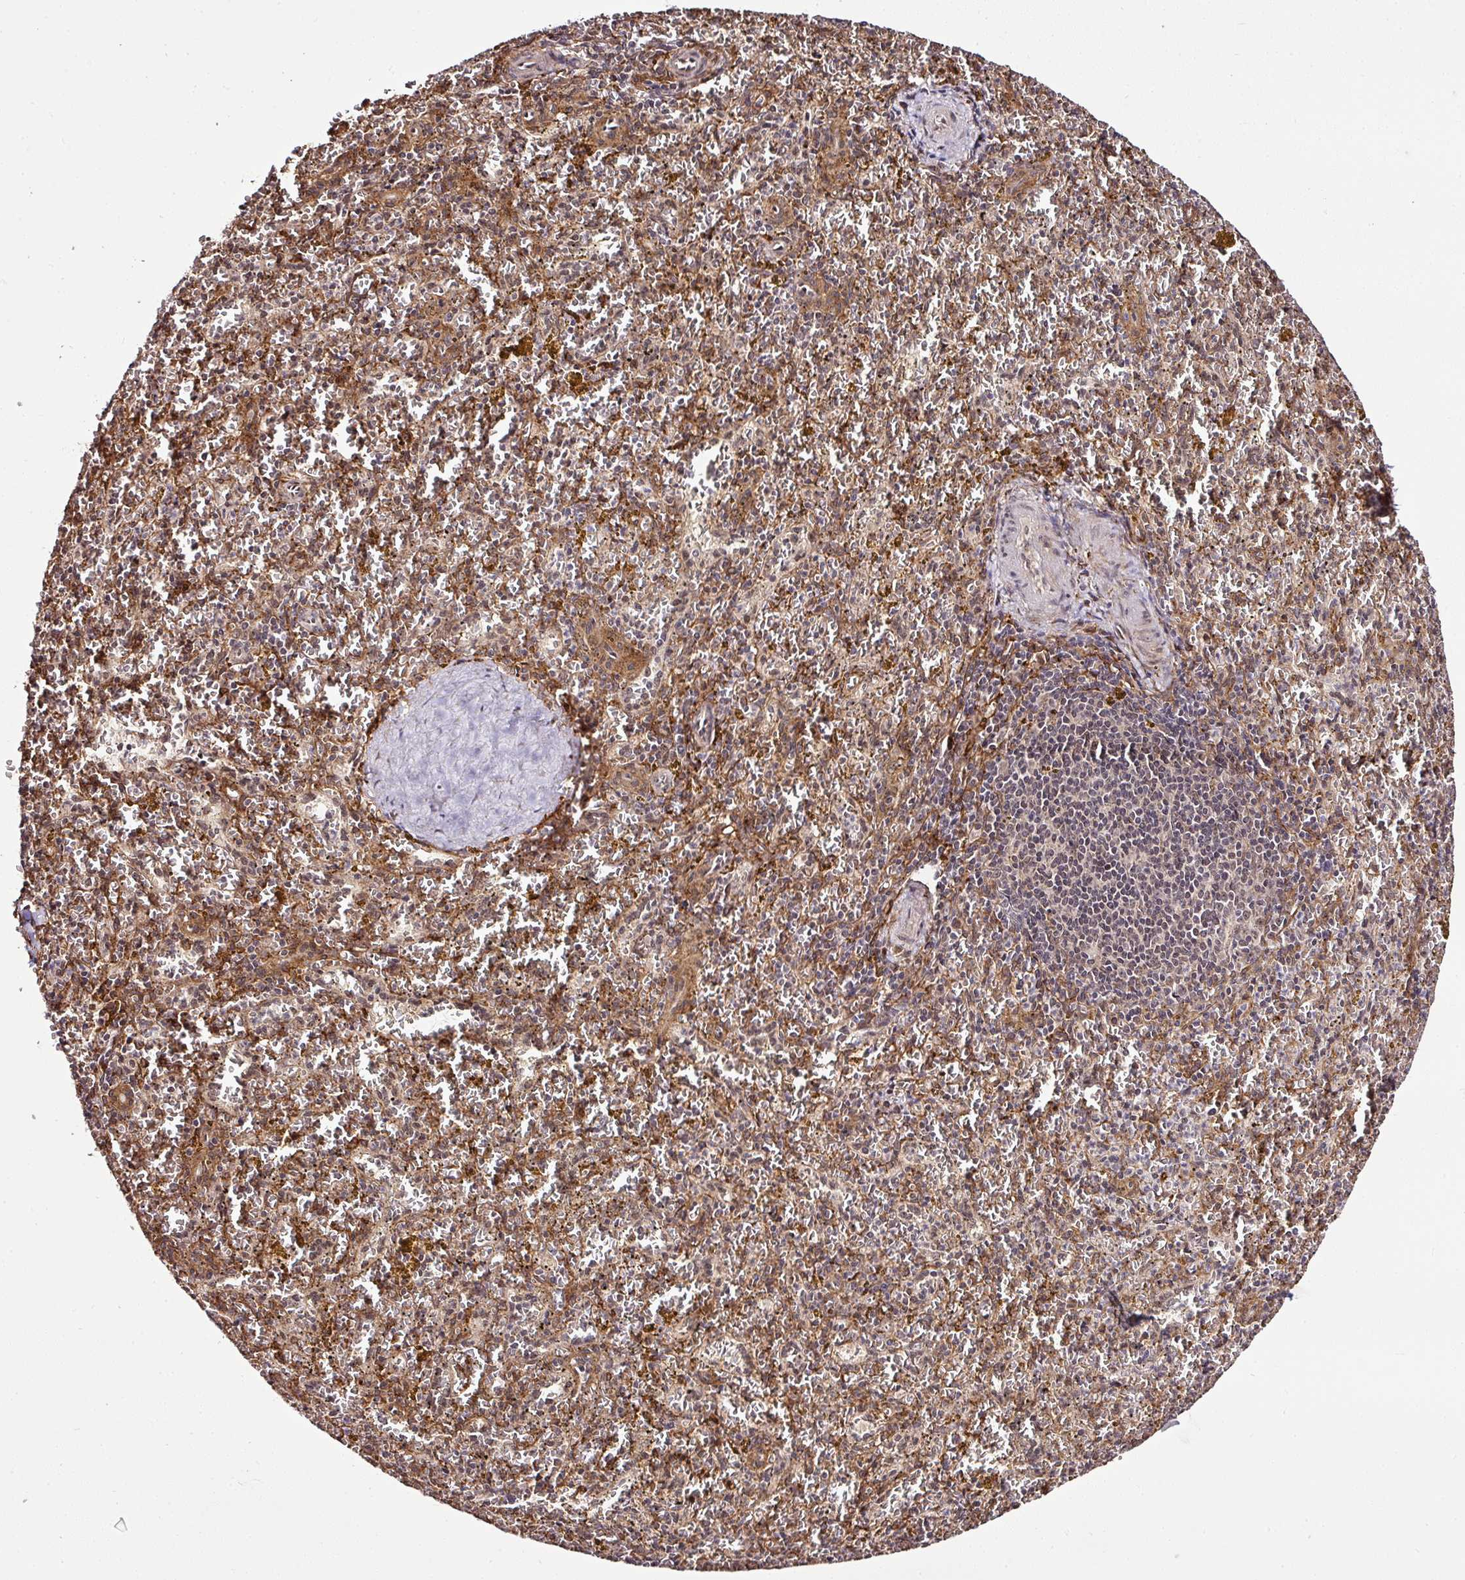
{"staining": {"intensity": "negative", "quantity": "none", "location": "none"}, "tissue": "spleen", "cell_type": "Cells in red pulp", "image_type": "normal", "snomed": [{"axis": "morphology", "description": "Normal tissue, NOS"}, {"axis": "topography", "description": "Spleen"}], "caption": "Immunohistochemistry (IHC) histopathology image of benign spleen: human spleen stained with DAB displays no significant protein positivity in cells in red pulp.", "gene": "FAM153A", "patient": {"sex": "male", "age": 57}}